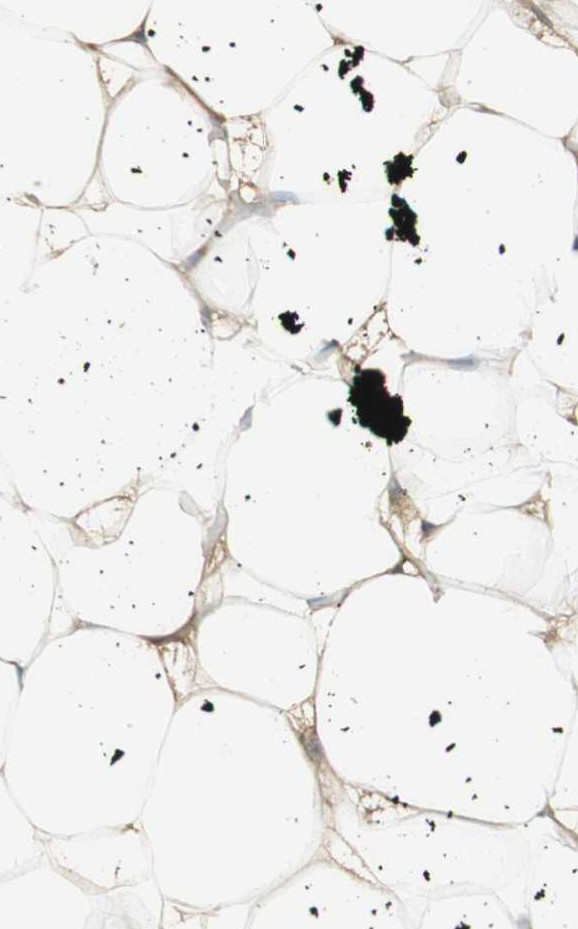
{"staining": {"intensity": "weak", "quantity": ">75%", "location": "cytoplasmic/membranous"}, "tissue": "adipose tissue", "cell_type": "Adipocytes", "image_type": "normal", "snomed": [{"axis": "morphology", "description": "Normal tissue, NOS"}, {"axis": "topography", "description": "Breast"}, {"axis": "topography", "description": "Adipose tissue"}], "caption": "Protein analysis of unremarkable adipose tissue demonstrates weak cytoplasmic/membranous staining in about >75% of adipocytes. (IHC, brightfield microscopy, high magnification).", "gene": "IFNG", "patient": {"sex": "female", "age": 25}}